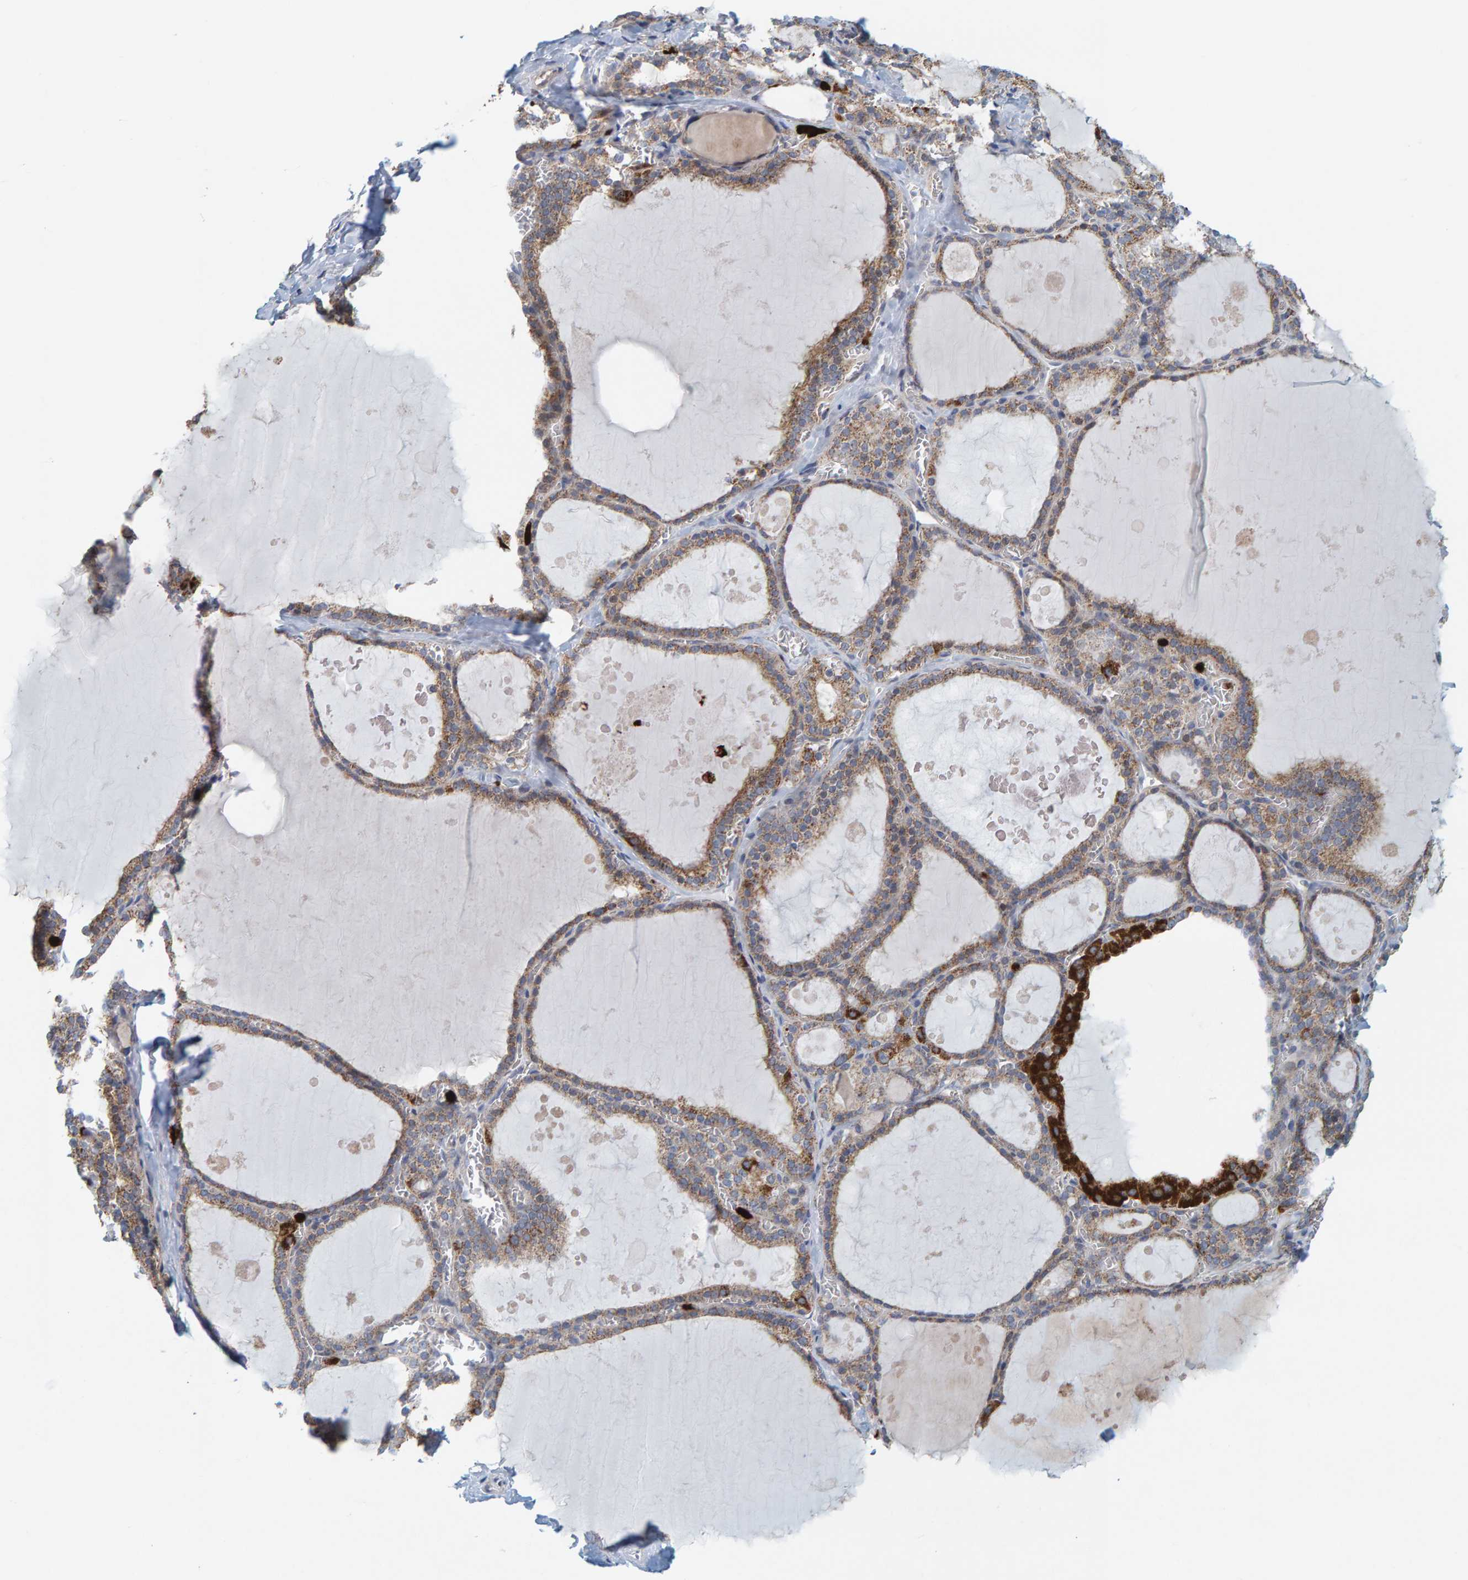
{"staining": {"intensity": "strong", "quantity": "25%-75%", "location": "cytoplasmic/membranous"}, "tissue": "thyroid gland", "cell_type": "Glandular cells", "image_type": "normal", "snomed": [{"axis": "morphology", "description": "Normal tissue, NOS"}, {"axis": "topography", "description": "Thyroid gland"}], "caption": "The histopathology image shows staining of normal thyroid gland, revealing strong cytoplasmic/membranous protein expression (brown color) within glandular cells.", "gene": "B9D1", "patient": {"sex": "male", "age": 56}}